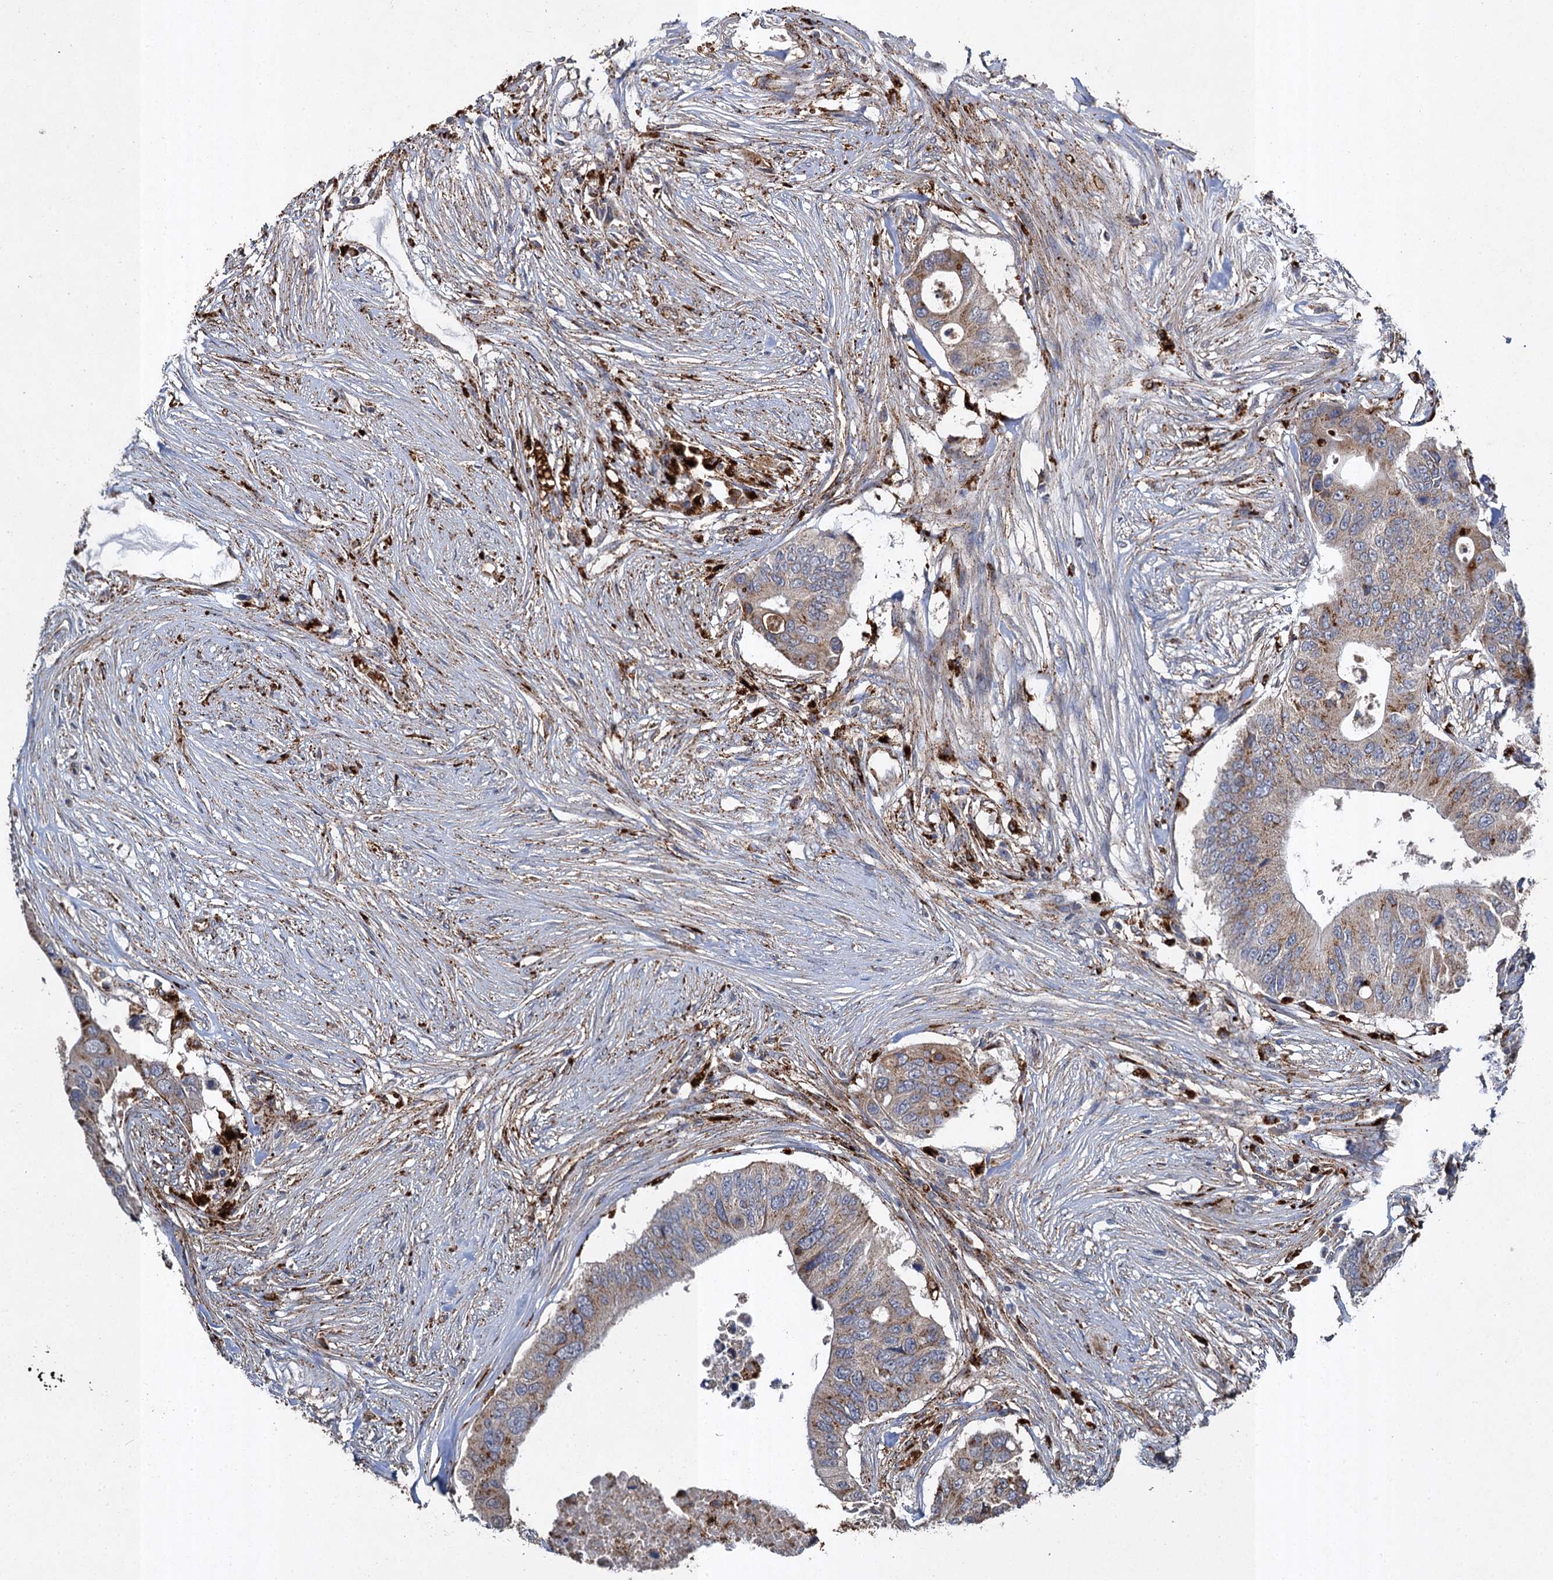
{"staining": {"intensity": "strong", "quantity": "<25%", "location": "cytoplasmic/membranous"}, "tissue": "colorectal cancer", "cell_type": "Tumor cells", "image_type": "cancer", "snomed": [{"axis": "morphology", "description": "Adenocarcinoma, NOS"}, {"axis": "topography", "description": "Colon"}], "caption": "Protein expression analysis of colorectal cancer (adenocarcinoma) demonstrates strong cytoplasmic/membranous positivity in approximately <25% of tumor cells.", "gene": "GBA1", "patient": {"sex": "male", "age": 71}}